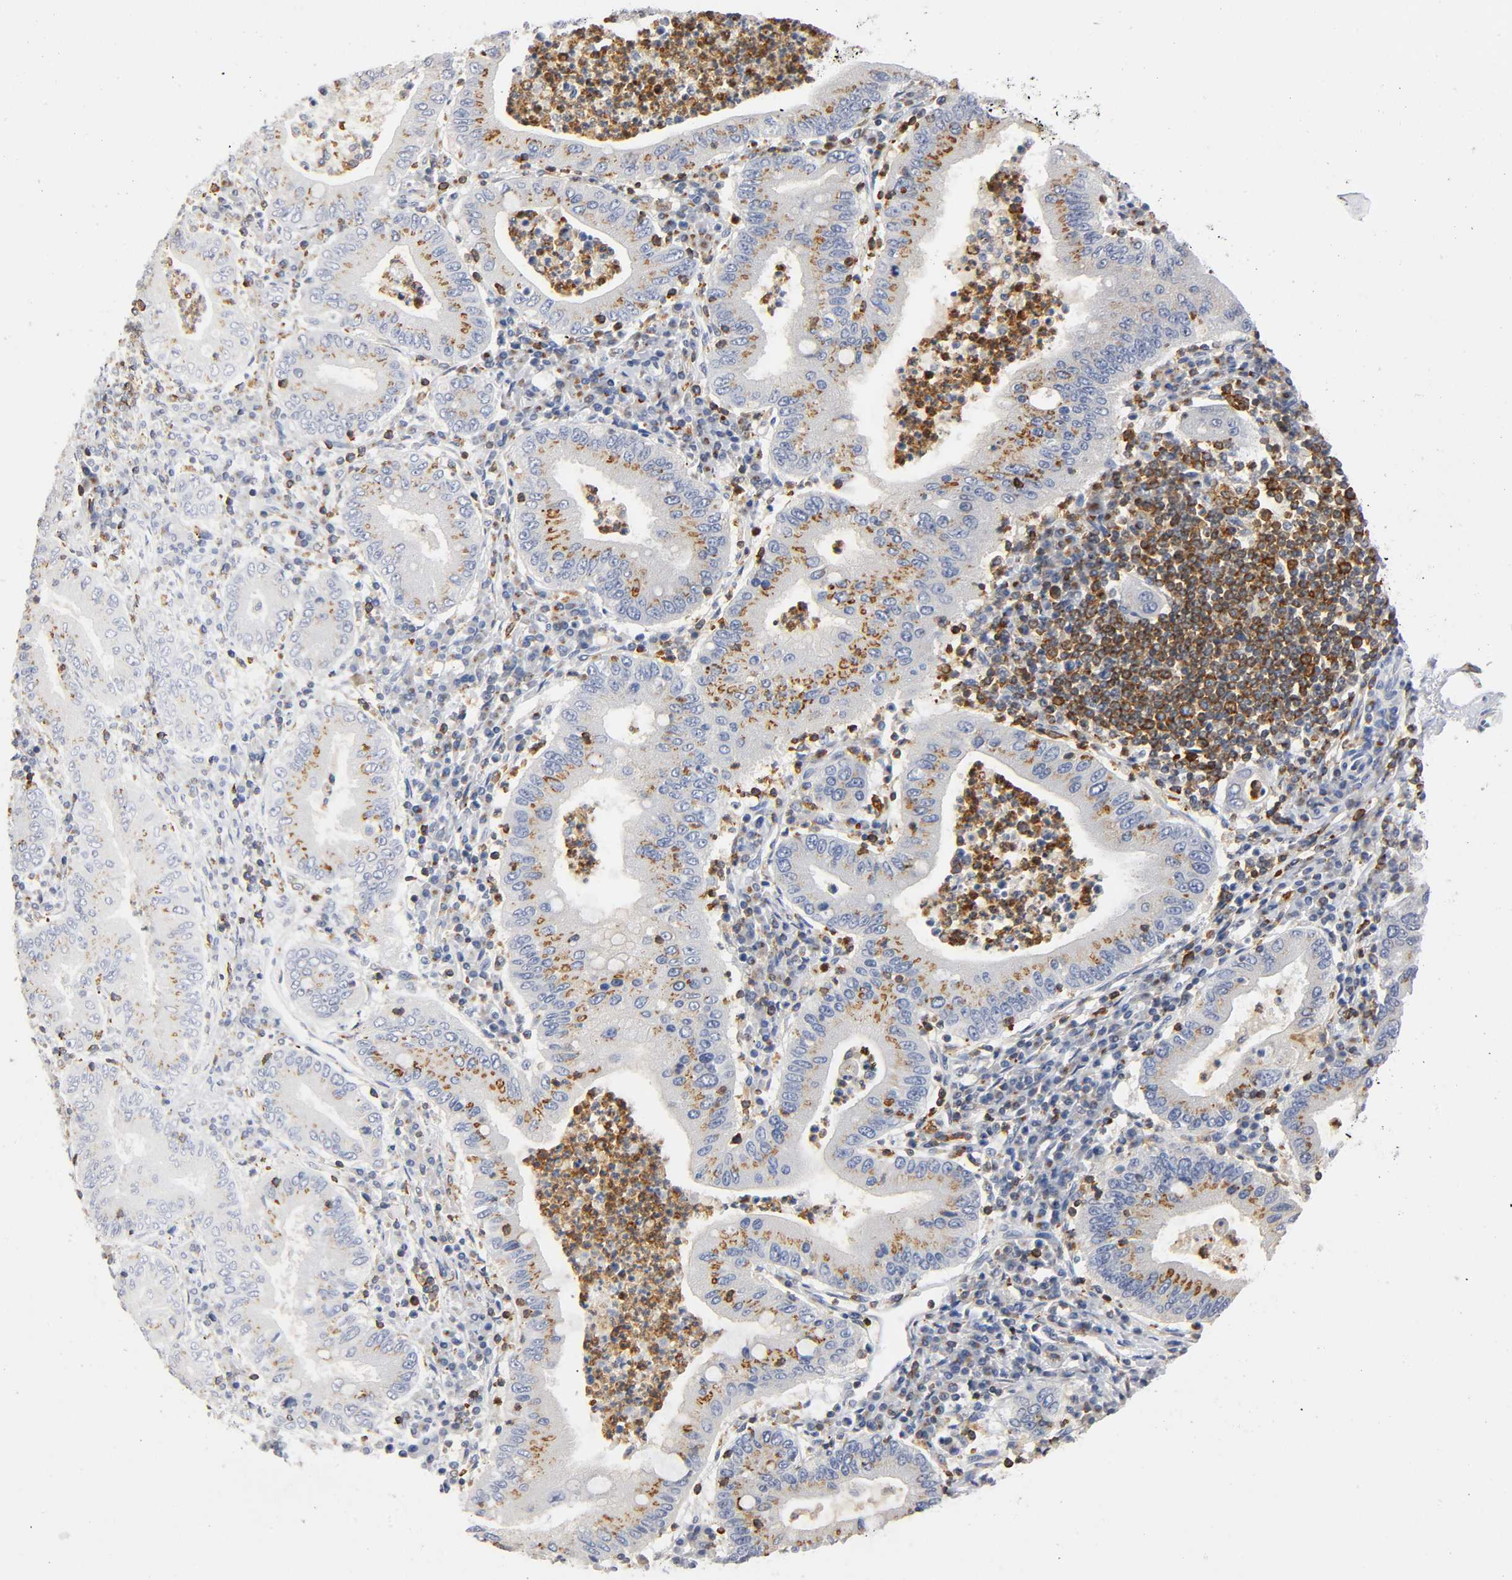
{"staining": {"intensity": "moderate", "quantity": ">75%", "location": "cytoplasmic/membranous"}, "tissue": "stomach cancer", "cell_type": "Tumor cells", "image_type": "cancer", "snomed": [{"axis": "morphology", "description": "Normal tissue, NOS"}, {"axis": "morphology", "description": "Adenocarcinoma, NOS"}, {"axis": "topography", "description": "Esophagus"}, {"axis": "topography", "description": "Stomach, upper"}, {"axis": "topography", "description": "Peripheral nerve tissue"}], "caption": "Stomach cancer tissue demonstrates moderate cytoplasmic/membranous expression in about >75% of tumor cells, visualized by immunohistochemistry.", "gene": "CAPN10", "patient": {"sex": "male", "age": 62}}